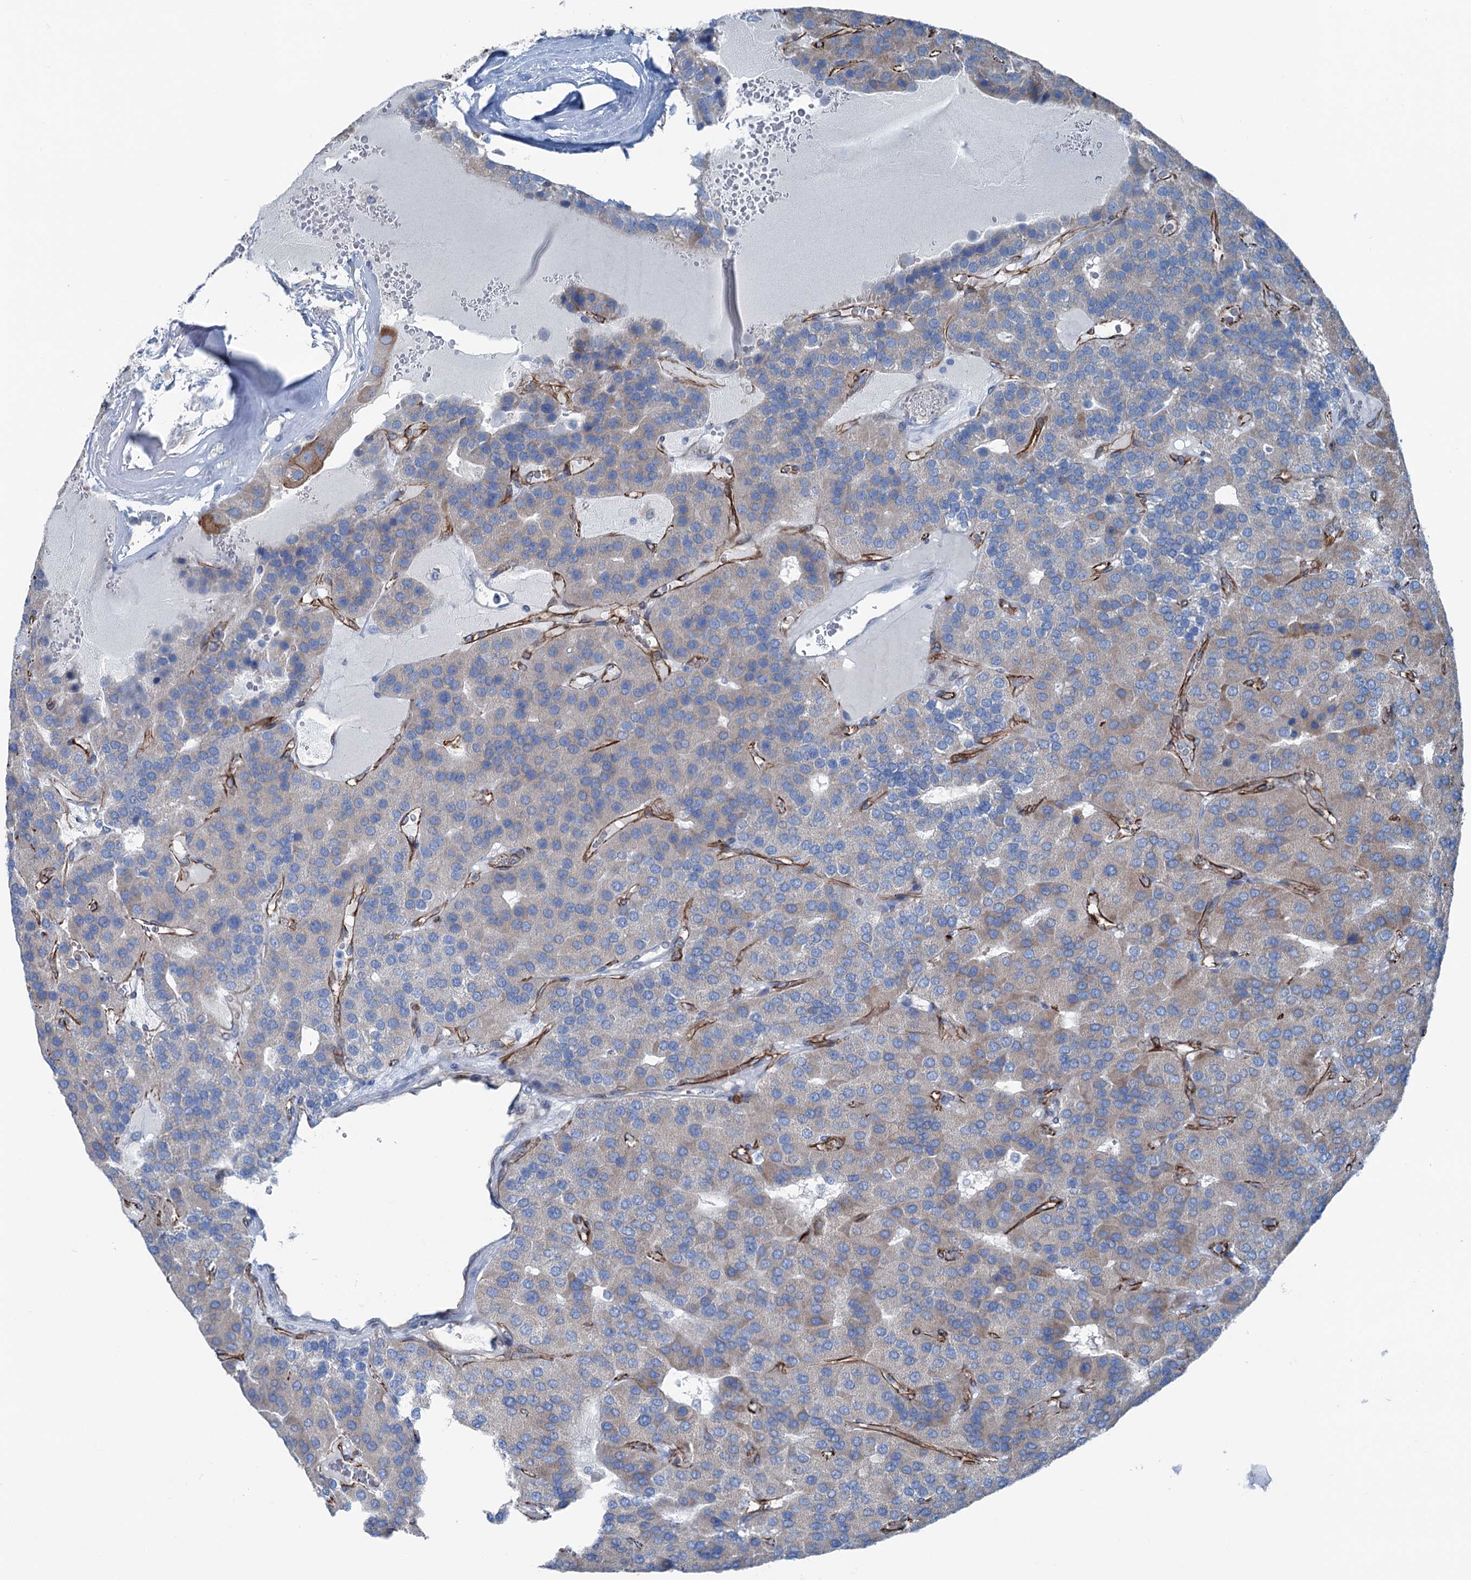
{"staining": {"intensity": "weak", "quantity": "<25%", "location": "cytoplasmic/membranous"}, "tissue": "parathyroid gland", "cell_type": "Glandular cells", "image_type": "normal", "snomed": [{"axis": "morphology", "description": "Normal tissue, NOS"}, {"axis": "morphology", "description": "Adenoma, NOS"}, {"axis": "topography", "description": "Parathyroid gland"}], "caption": "IHC of normal human parathyroid gland demonstrates no expression in glandular cells.", "gene": "CALCOCO1", "patient": {"sex": "female", "age": 86}}